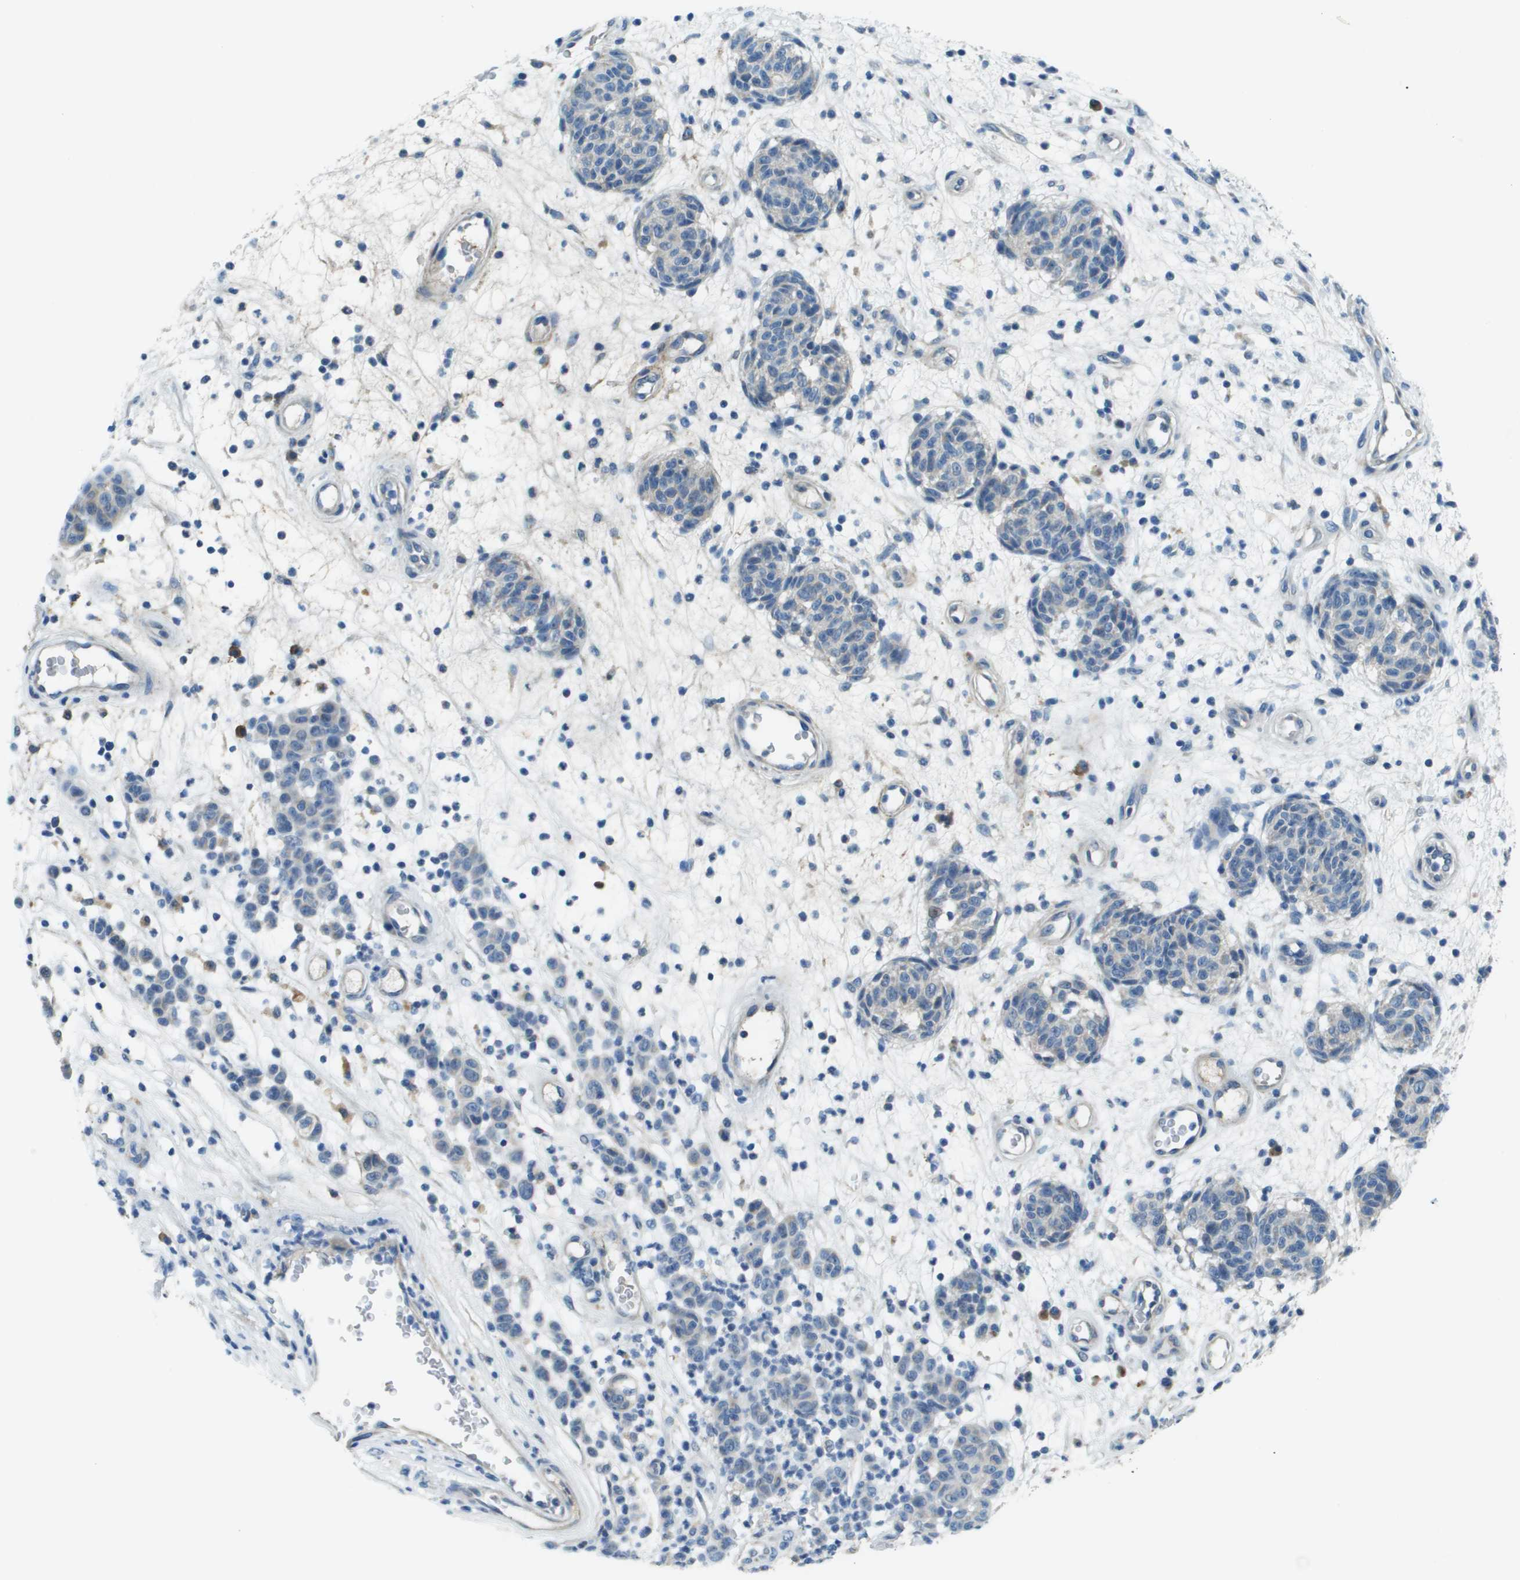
{"staining": {"intensity": "negative", "quantity": "none", "location": "none"}, "tissue": "melanoma", "cell_type": "Tumor cells", "image_type": "cancer", "snomed": [{"axis": "morphology", "description": "Malignant melanoma, NOS"}, {"axis": "topography", "description": "Skin"}], "caption": "The immunohistochemistry histopathology image has no significant staining in tumor cells of melanoma tissue.", "gene": "SDC1", "patient": {"sex": "male", "age": 59}}